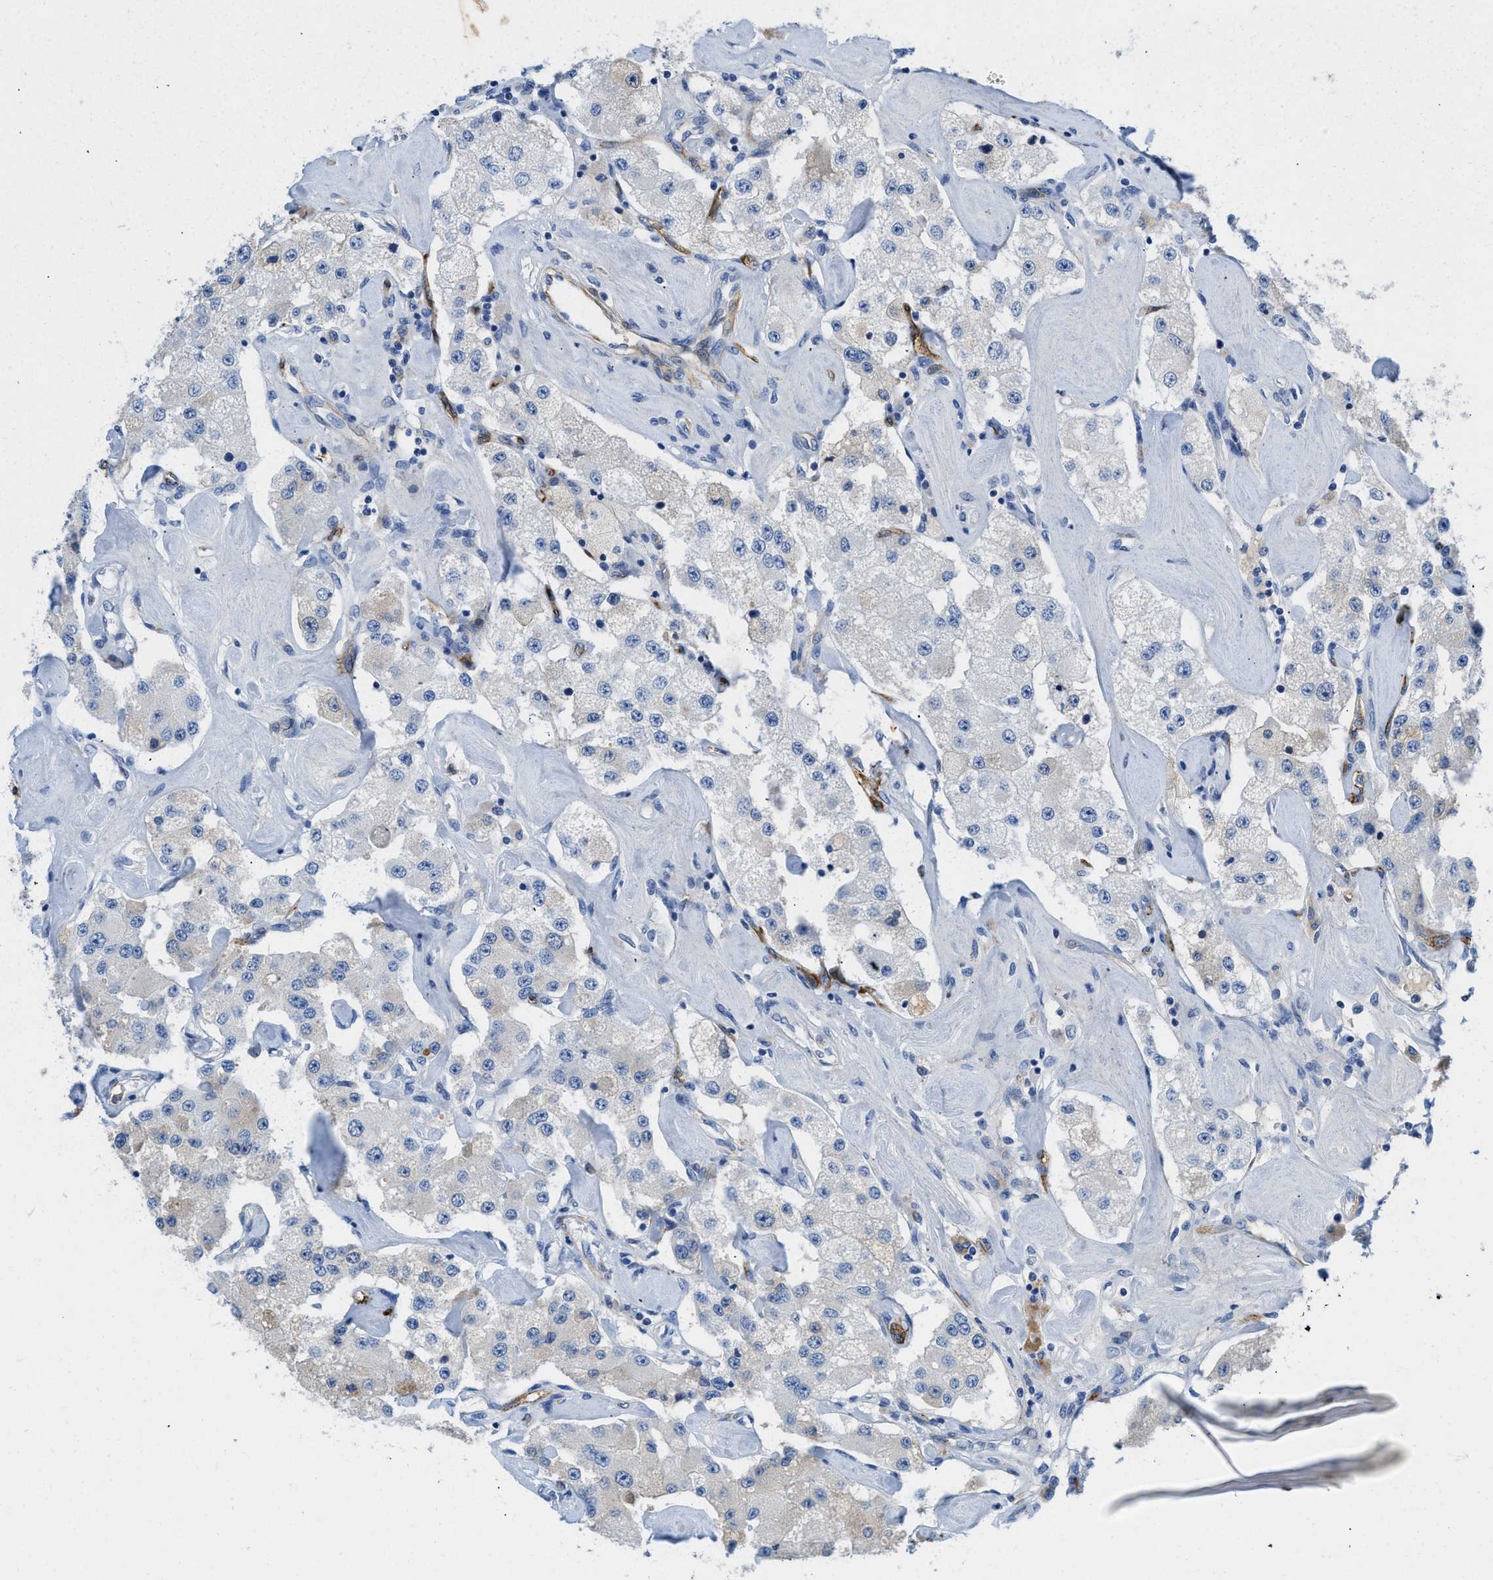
{"staining": {"intensity": "negative", "quantity": "none", "location": "none"}, "tissue": "carcinoid", "cell_type": "Tumor cells", "image_type": "cancer", "snomed": [{"axis": "morphology", "description": "Carcinoid, malignant, NOS"}, {"axis": "topography", "description": "Pancreas"}], "caption": "IHC image of neoplastic tissue: carcinoid stained with DAB displays no significant protein expression in tumor cells.", "gene": "SPEG", "patient": {"sex": "male", "age": 41}}